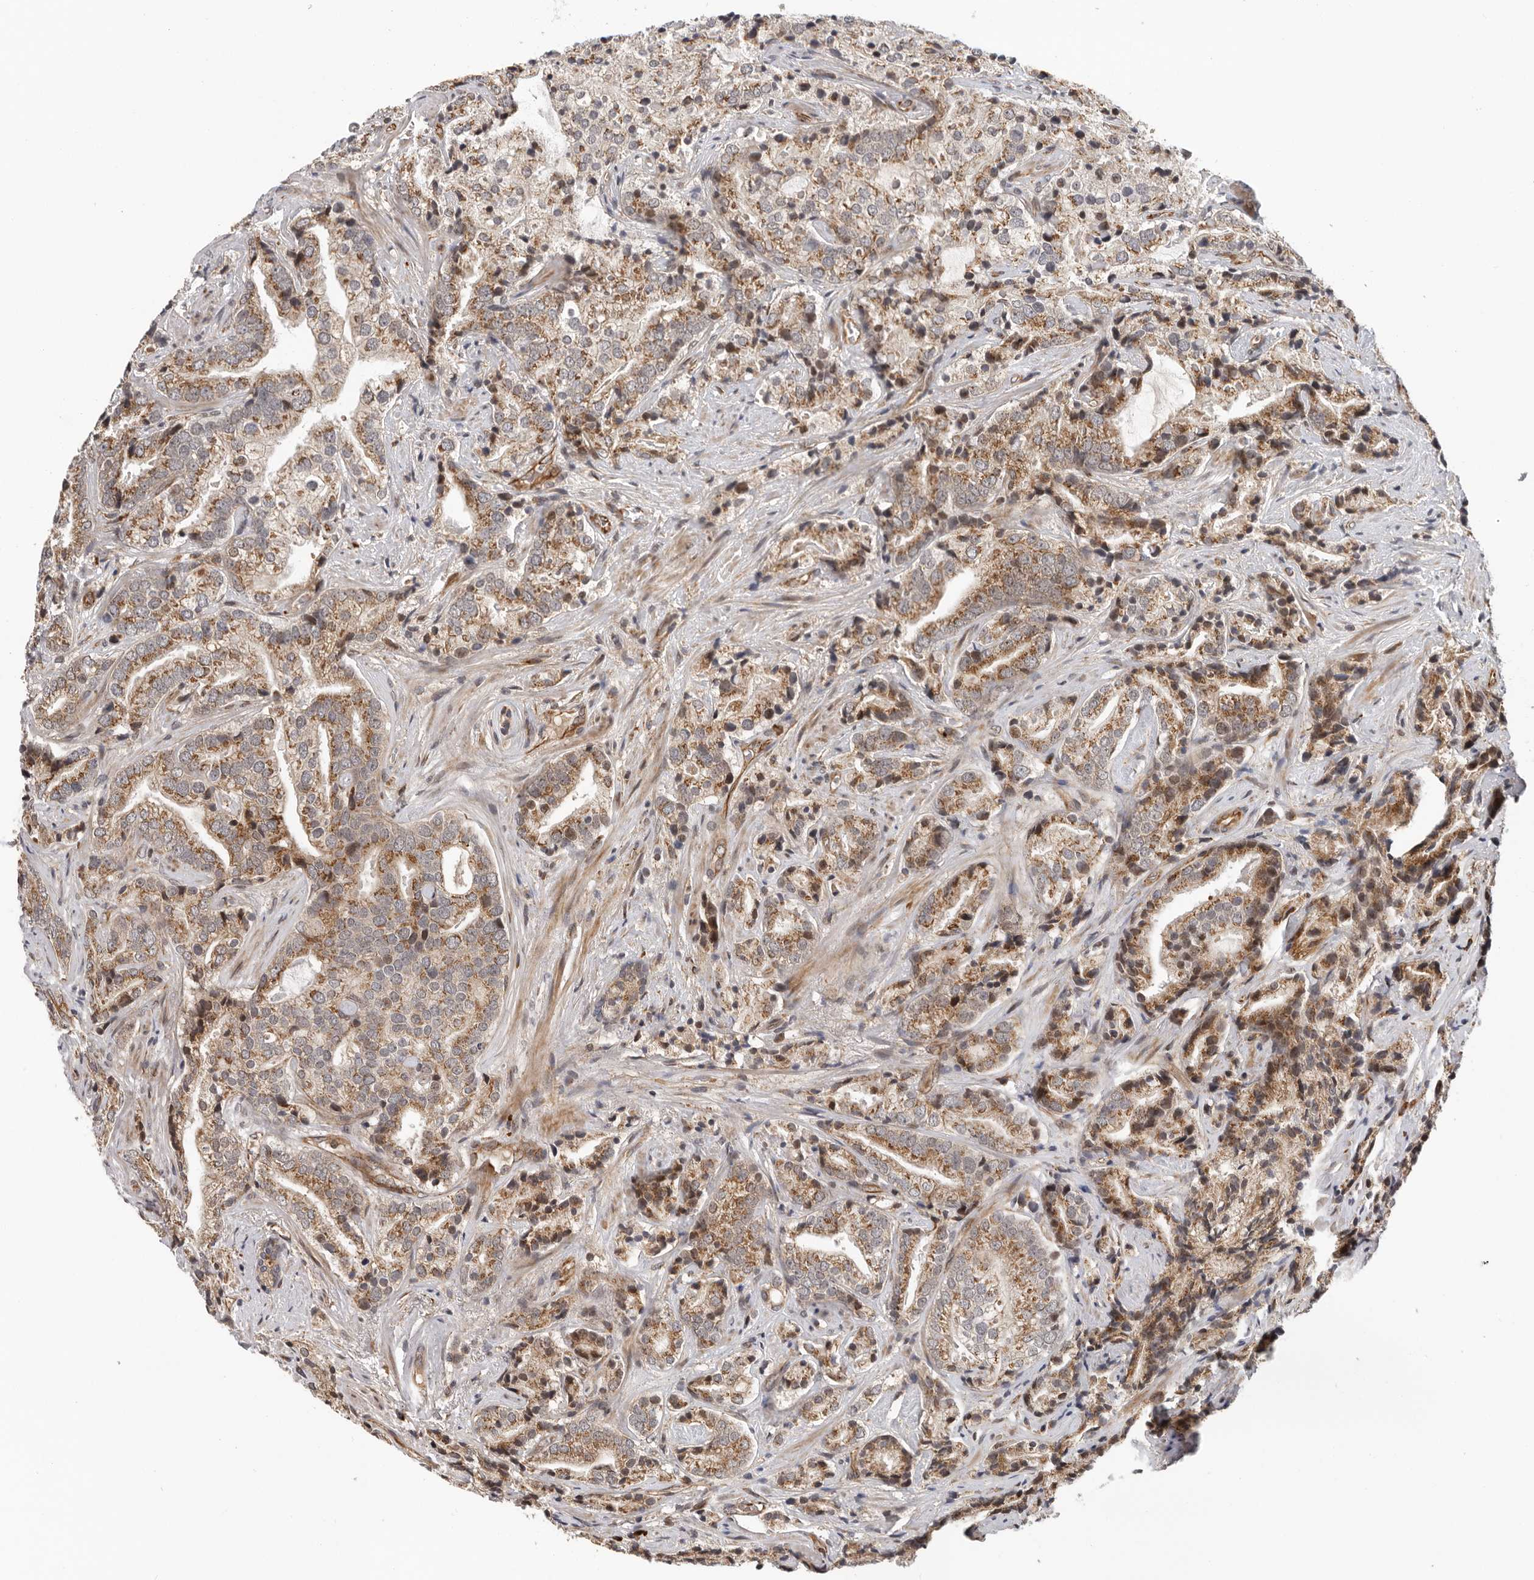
{"staining": {"intensity": "moderate", "quantity": ">75%", "location": "cytoplasmic/membranous"}, "tissue": "prostate cancer", "cell_type": "Tumor cells", "image_type": "cancer", "snomed": [{"axis": "morphology", "description": "Adenocarcinoma, High grade"}, {"axis": "topography", "description": "Prostate"}], "caption": "A brown stain shows moderate cytoplasmic/membranous positivity of a protein in prostate cancer tumor cells.", "gene": "RNF157", "patient": {"sex": "male", "age": 57}}